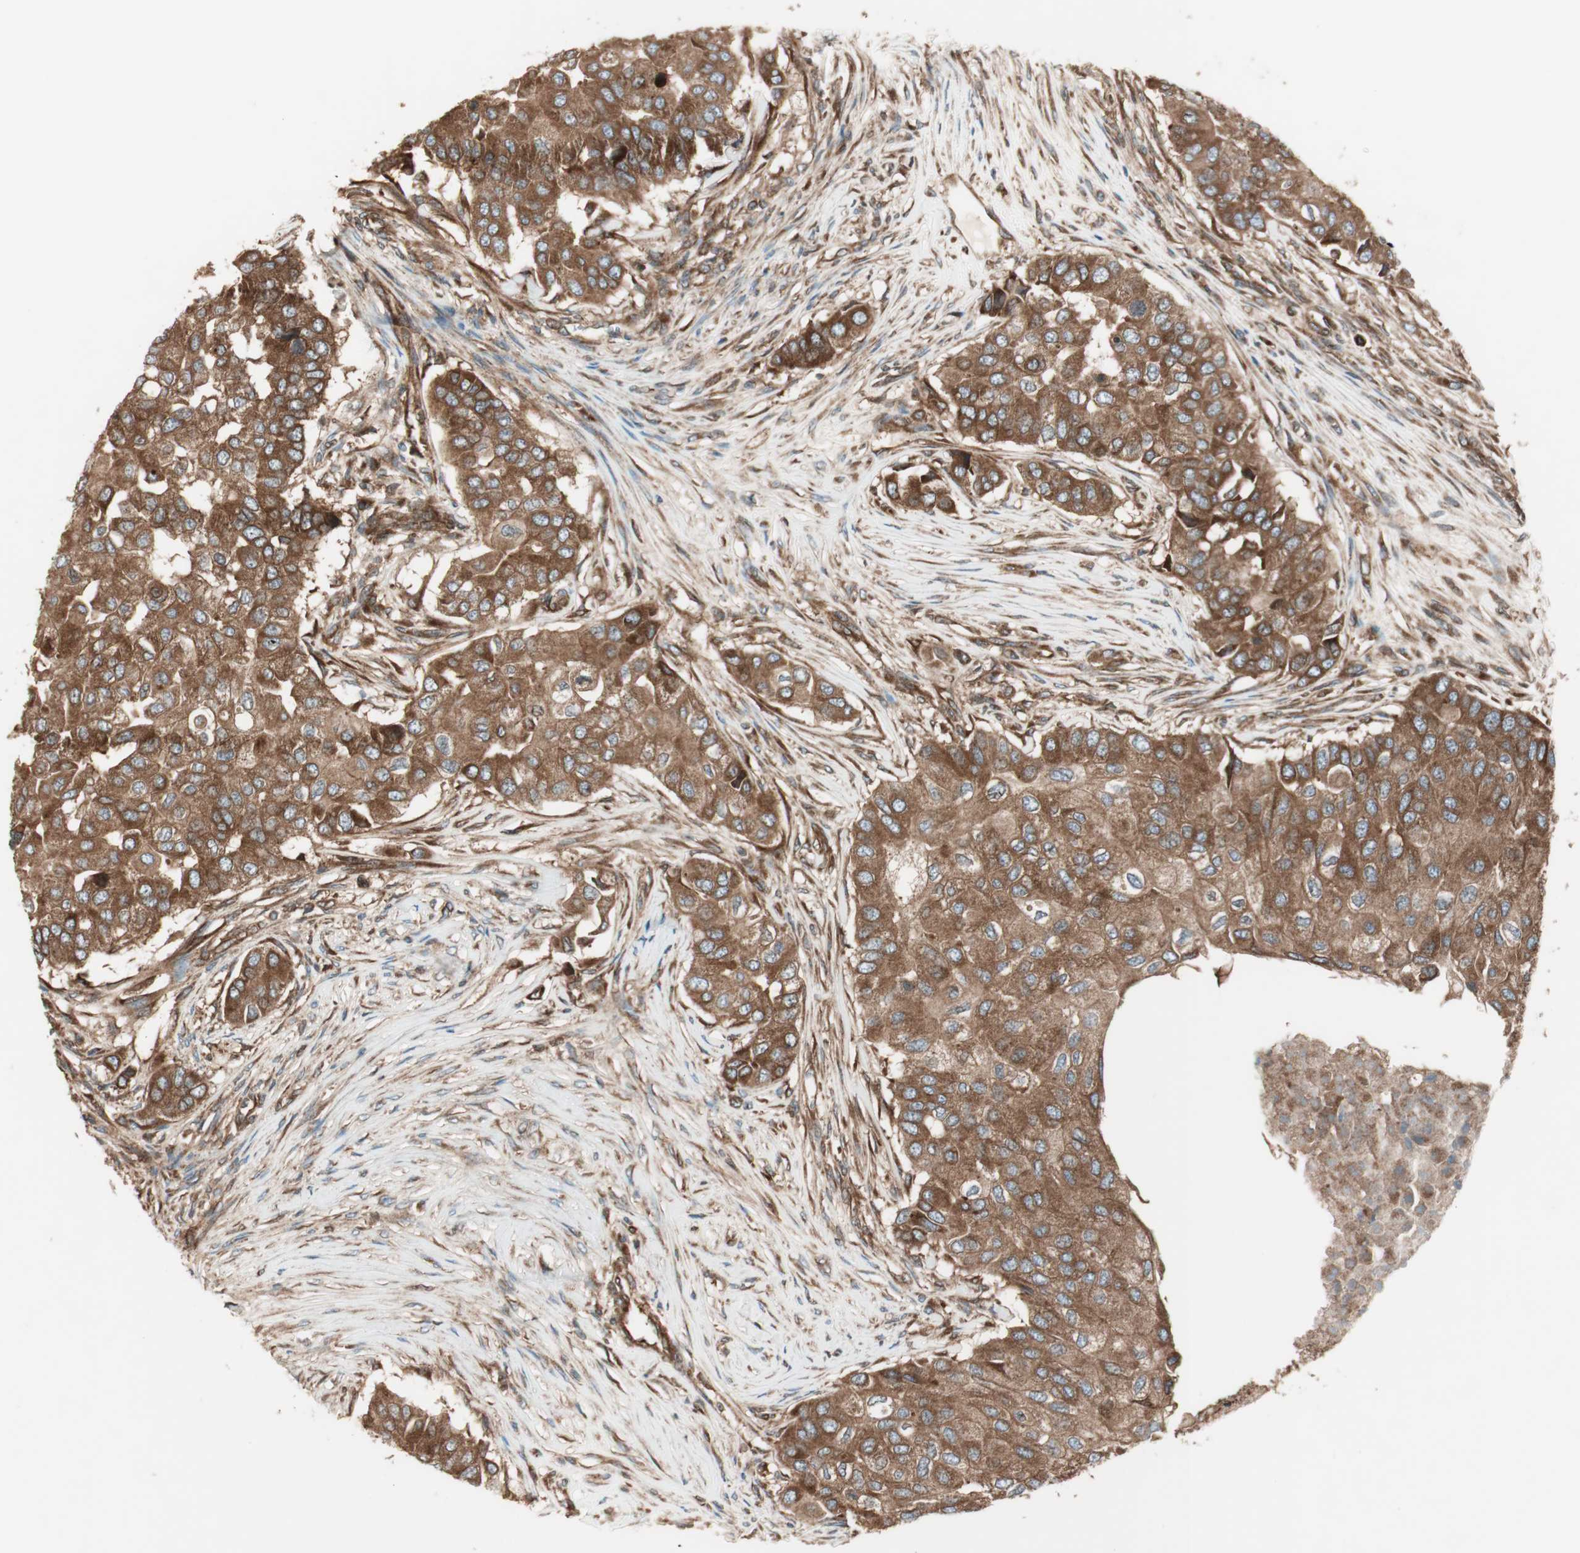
{"staining": {"intensity": "strong", "quantity": ">75%", "location": "cytoplasmic/membranous"}, "tissue": "breast cancer", "cell_type": "Tumor cells", "image_type": "cancer", "snomed": [{"axis": "morphology", "description": "Normal tissue, NOS"}, {"axis": "morphology", "description": "Duct carcinoma"}, {"axis": "topography", "description": "Breast"}], "caption": "An image of human breast infiltrating ductal carcinoma stained for a protein displays strong cytoplasmic/membranous brown staining in tumor cells. The staining was performed using DAB, with brown indicating positive protein expression. Nuclei are stained blue with hematoxylin.", "gene": "RAB5A", "patient": {"sex": "female", "age": 49}}